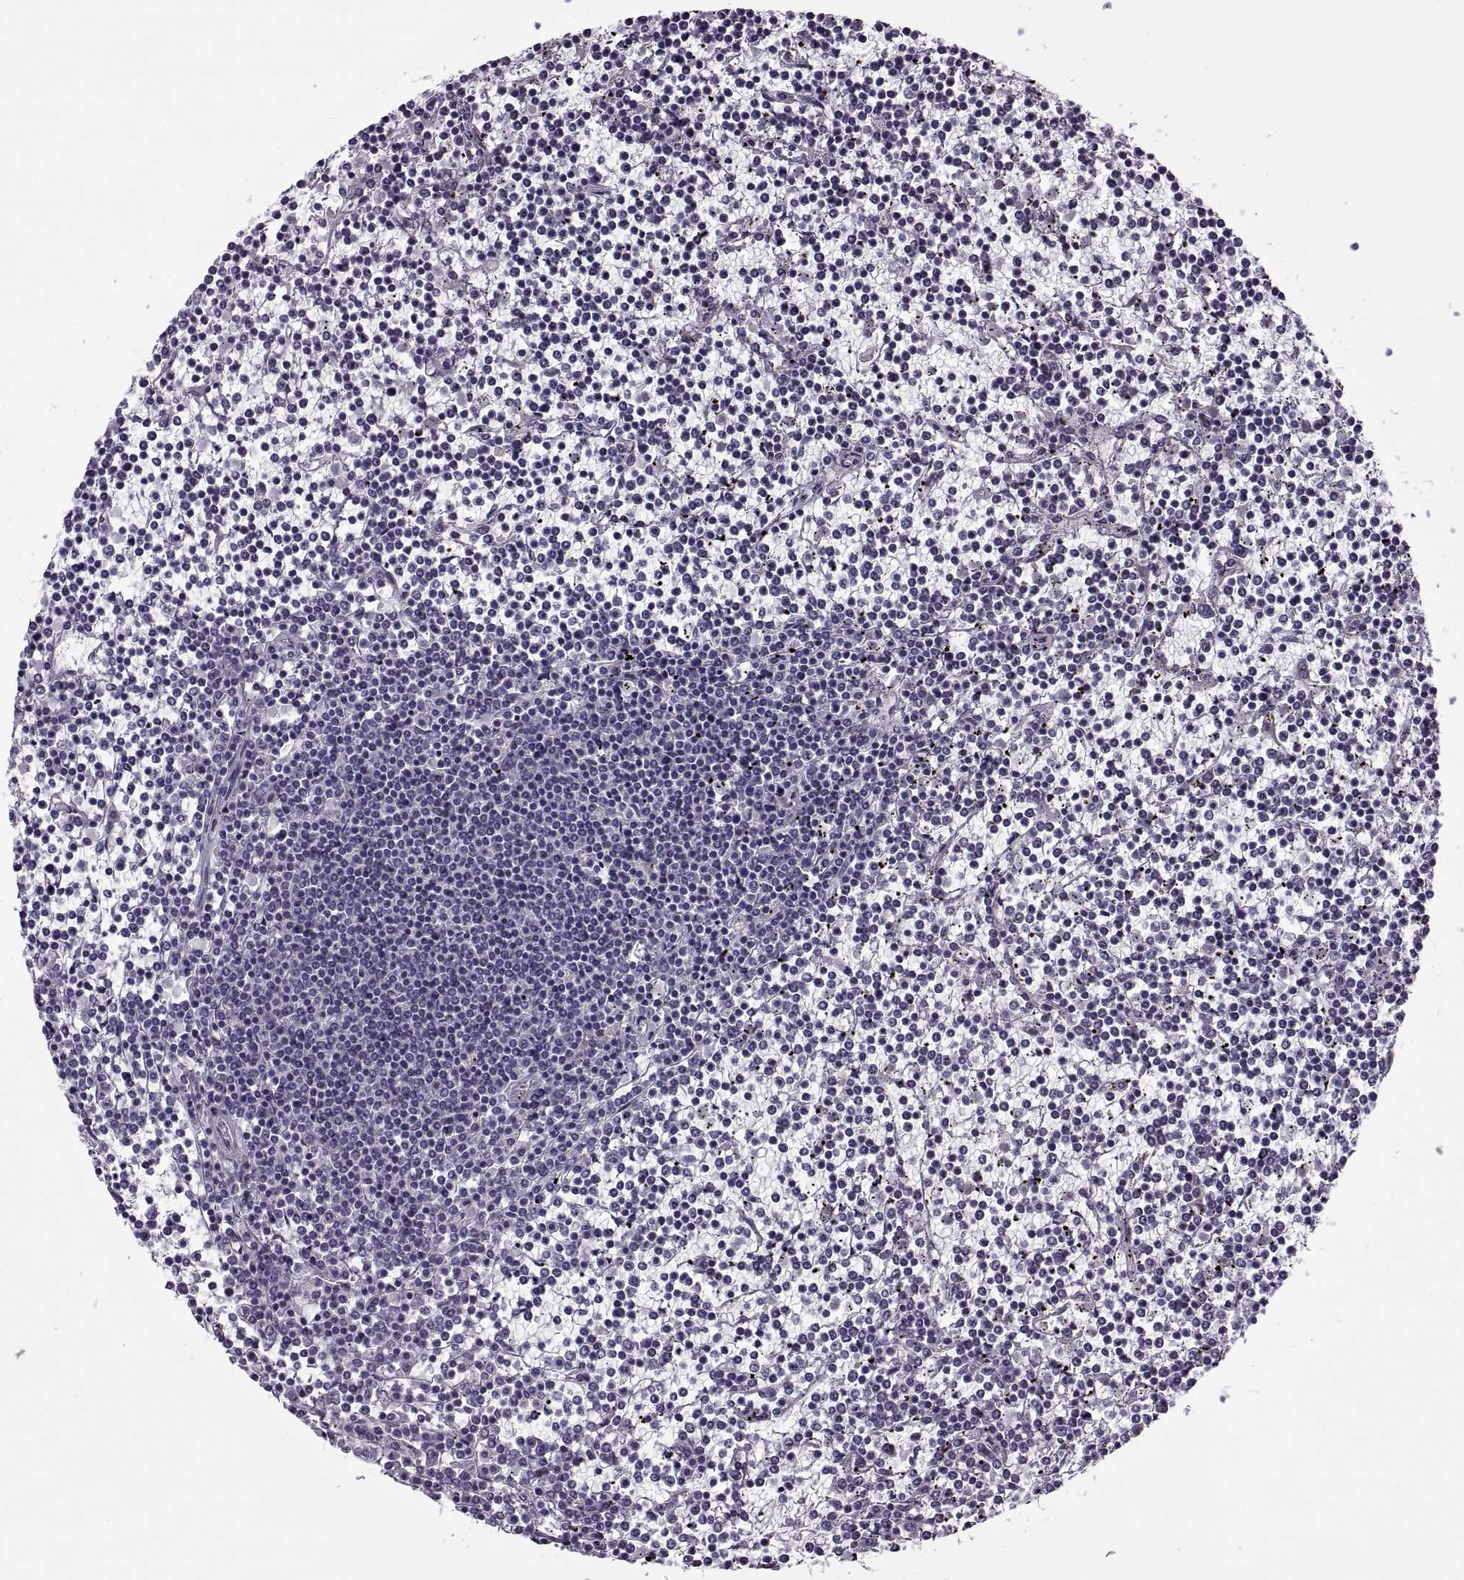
{"staining": {"intensity": "negative", "quantity": "none", "location": "none"}, "tissue": "lymphoma", "cell_type": "Tumor cells", "image_type": "cancer", "snomed": [{"axis": "morphology", "description": "Malignant lymphoma, non-Hodgkin's type, Low grade"}, {"axis": "topography", "description": "Spleen"}], "caption": "This is an immunohistochemistry (IHC) histopathology image of malignant lymphoma, non-Hodgkin's type (low-grade). There is no expression in tumor cells.", "gene": "RSPH6A", "patient": {"sex": "female", "age": 19}}